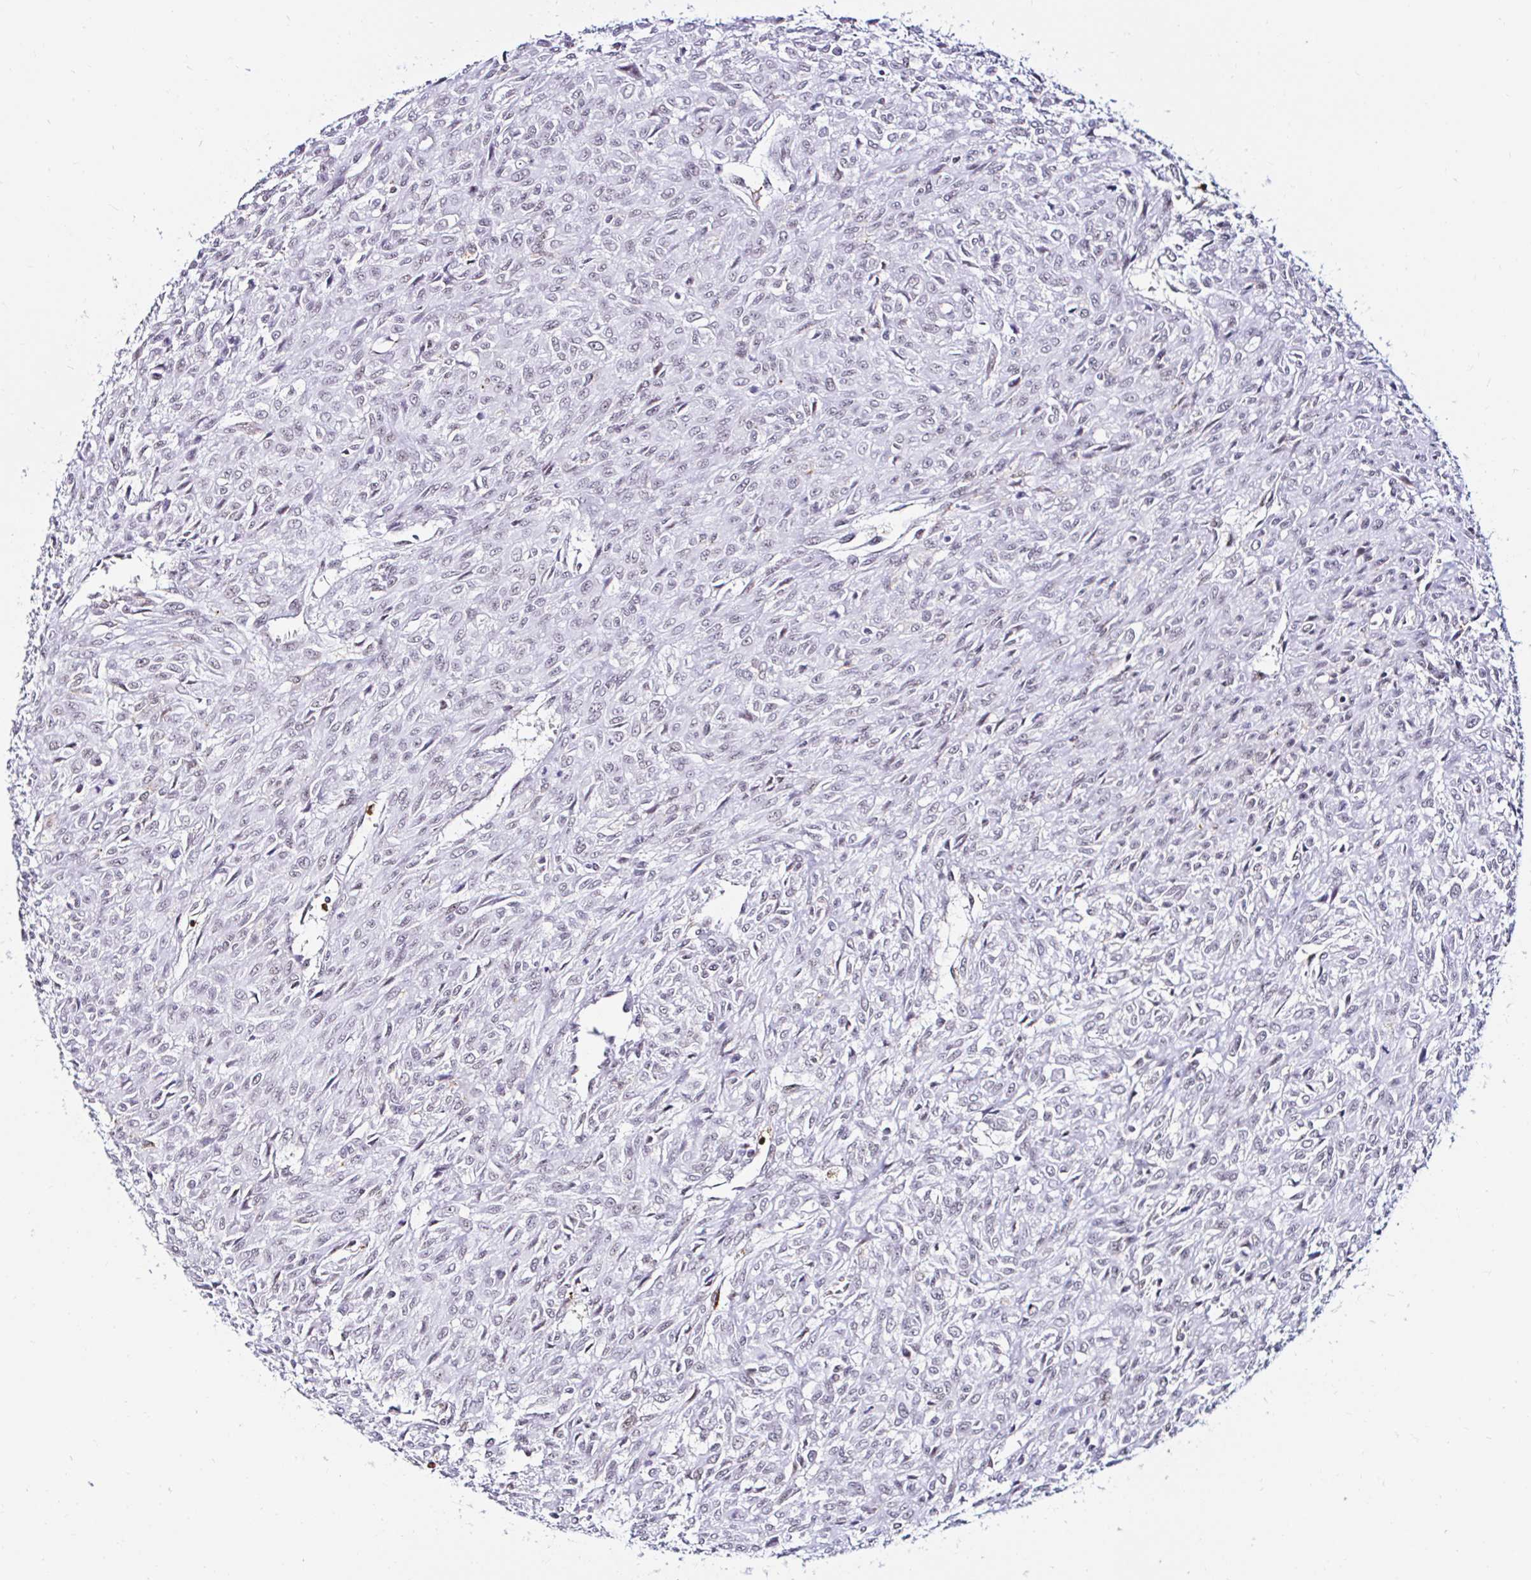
{"staining": {"intensity": "negative", "quantity": "none", "location": "none"}, "tissue": "renal cancer", "cell_type": "Tumor cells", "image_type": "cancer", "snomed": [{"axis": "morphology", "description": "Adenocarcinoma, NOS"}, {"axis": "topography", "description": "Kidney"}], "caption": "Human adenocarcinoma (renal) stained for a protein using immunohistochemistry (IHC) exhibits no positivity in tumor cells.", "gene": "CYBB", "patient": {"sex": "male", "age": 58}}